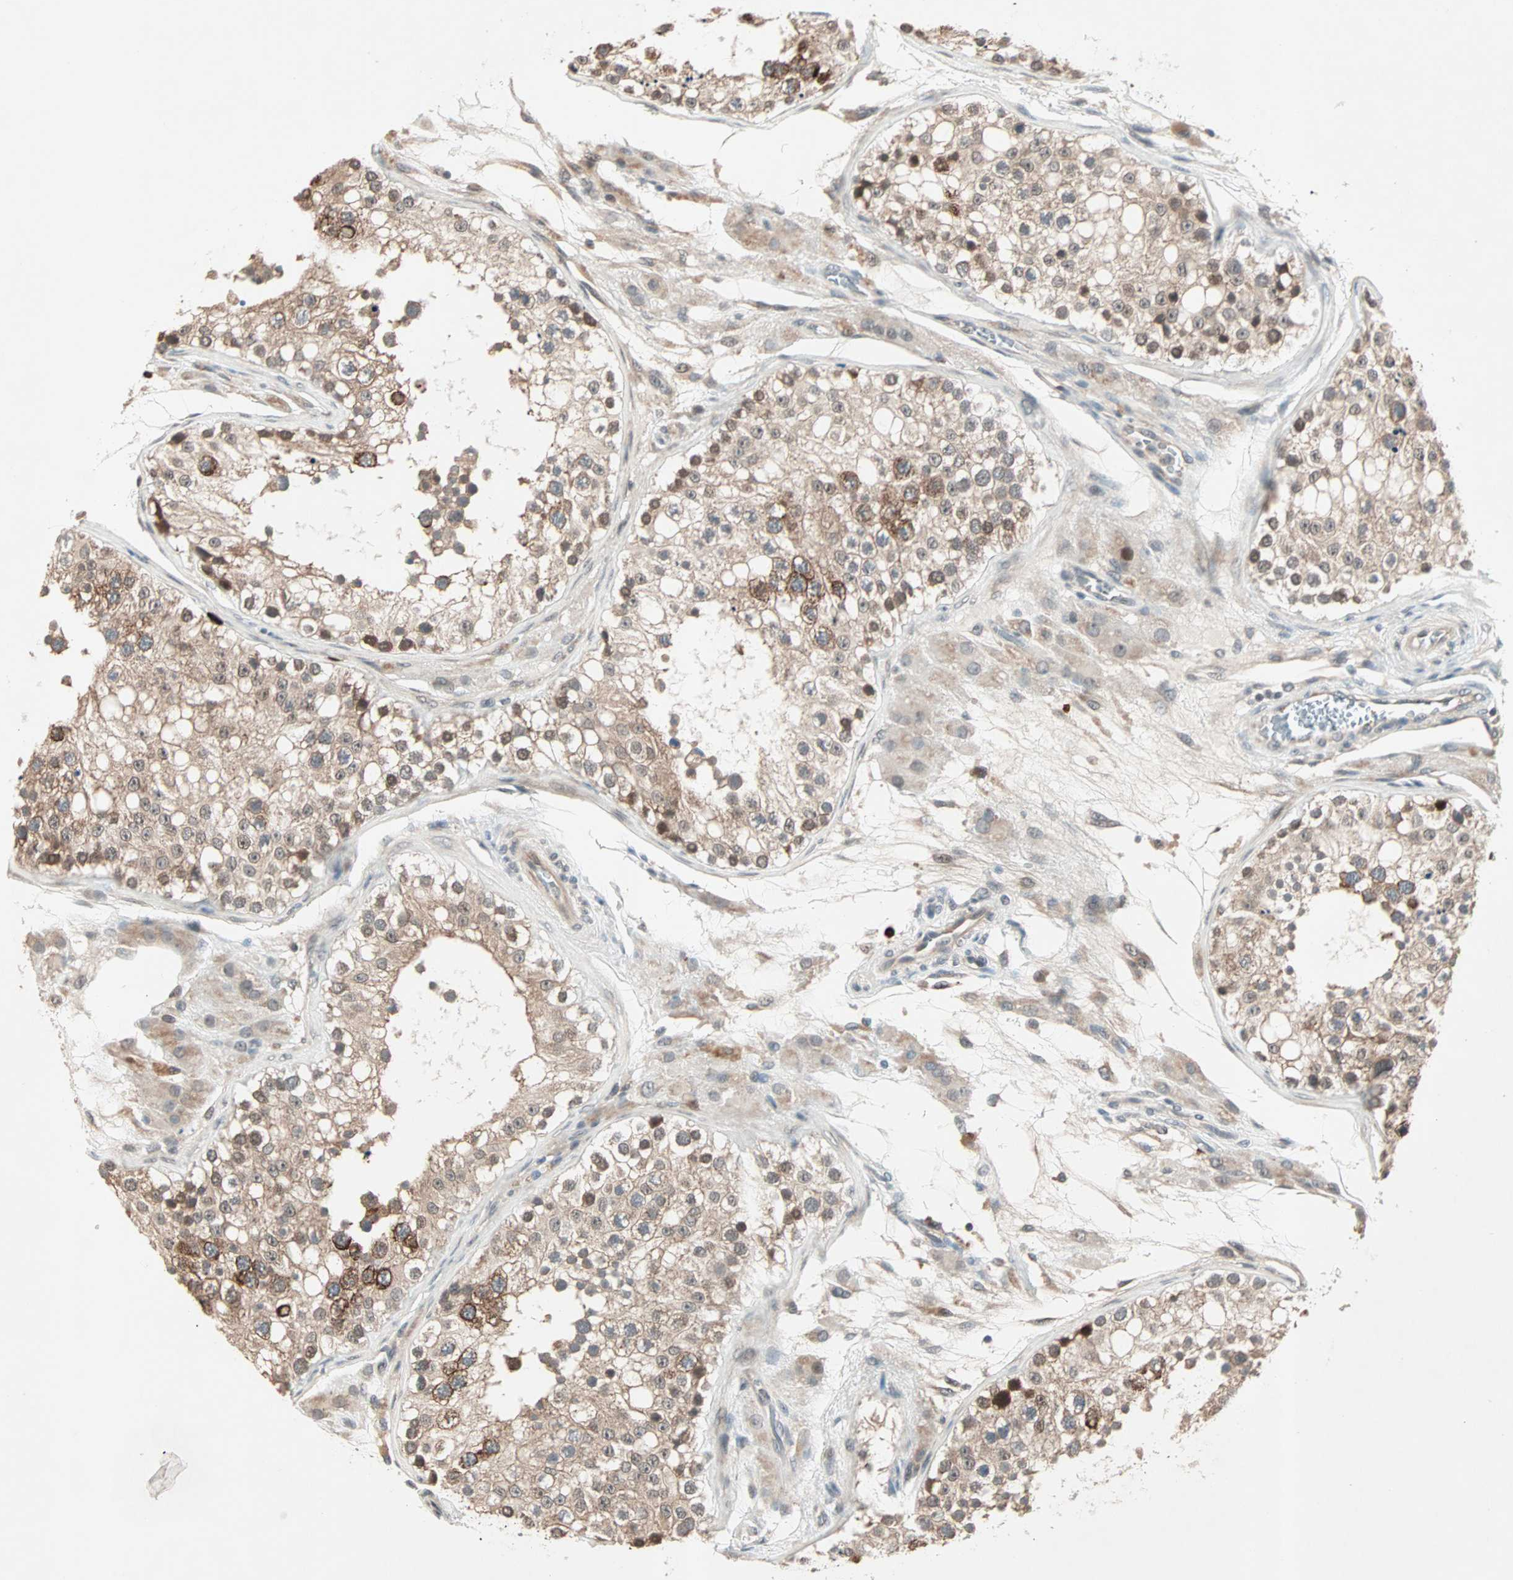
{"staining": {"intensity": "moderate", "quantity": ">75%", "location": "cytoplasmic/membranous"}, "tissue": "testis", "cell_type": "Cells in seminiferous ducts", "image_type": "normal", "snomed": [{"axis": "morphology", "description": "Normal tissue, NOS"}, {"axis": "topography", "description": "Testis"}], "caption": "The histopathology image exhibits immunohistochemical staining of normal testis. There is moderate cytoplasmic/membranous expression is appreciated in approximately >75% of cells in seminiferous ducts. (DAB (3,3'-diaminobenzidine) IHC, brown staining for protein, blue staining for nuclei).", "gene": "PGBD1", "patient": {"sex": "male", "age": 26}}